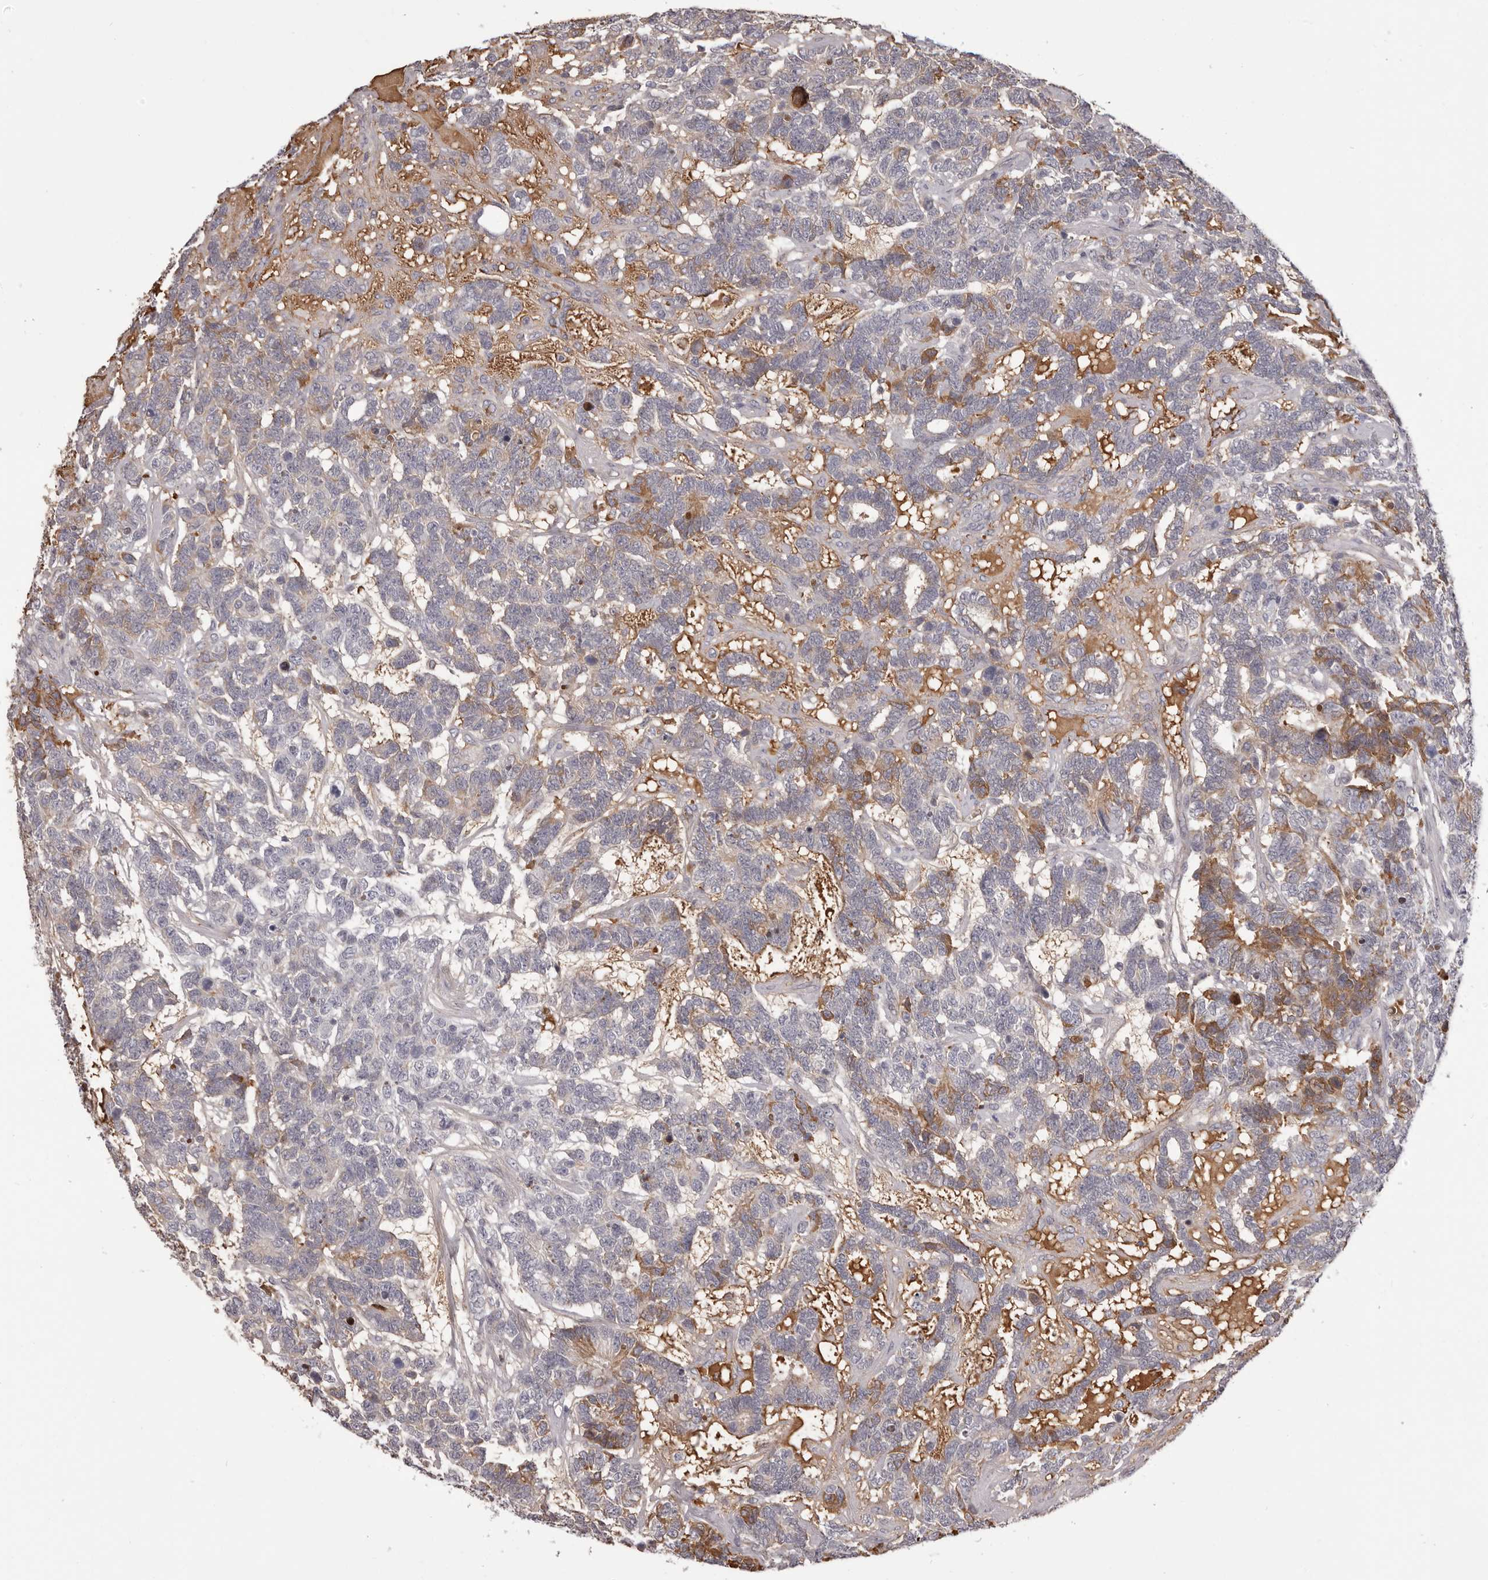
{"staining": {"intensity": "moderate", "quantity": "<25%", "location": "cytoplasmic/membranous"}, "tissue": "testis cancer", "cell_type": "Tumor cells", "image_type": "cancer", "snomed": [{"axis": "morphology", "description": "Carcinoma, Embryonal, NOS"}, {"axis": "topography", "description": "Testis"}], "caption": "Immunohistochemistry of human testis embryonal carcinoma displays low levels of moderate cytoplasmic/membranous staining in approximately <25% of tumor cells.", "gene": "OTUD3", "patient": {"sex": "male", "age": 26}}